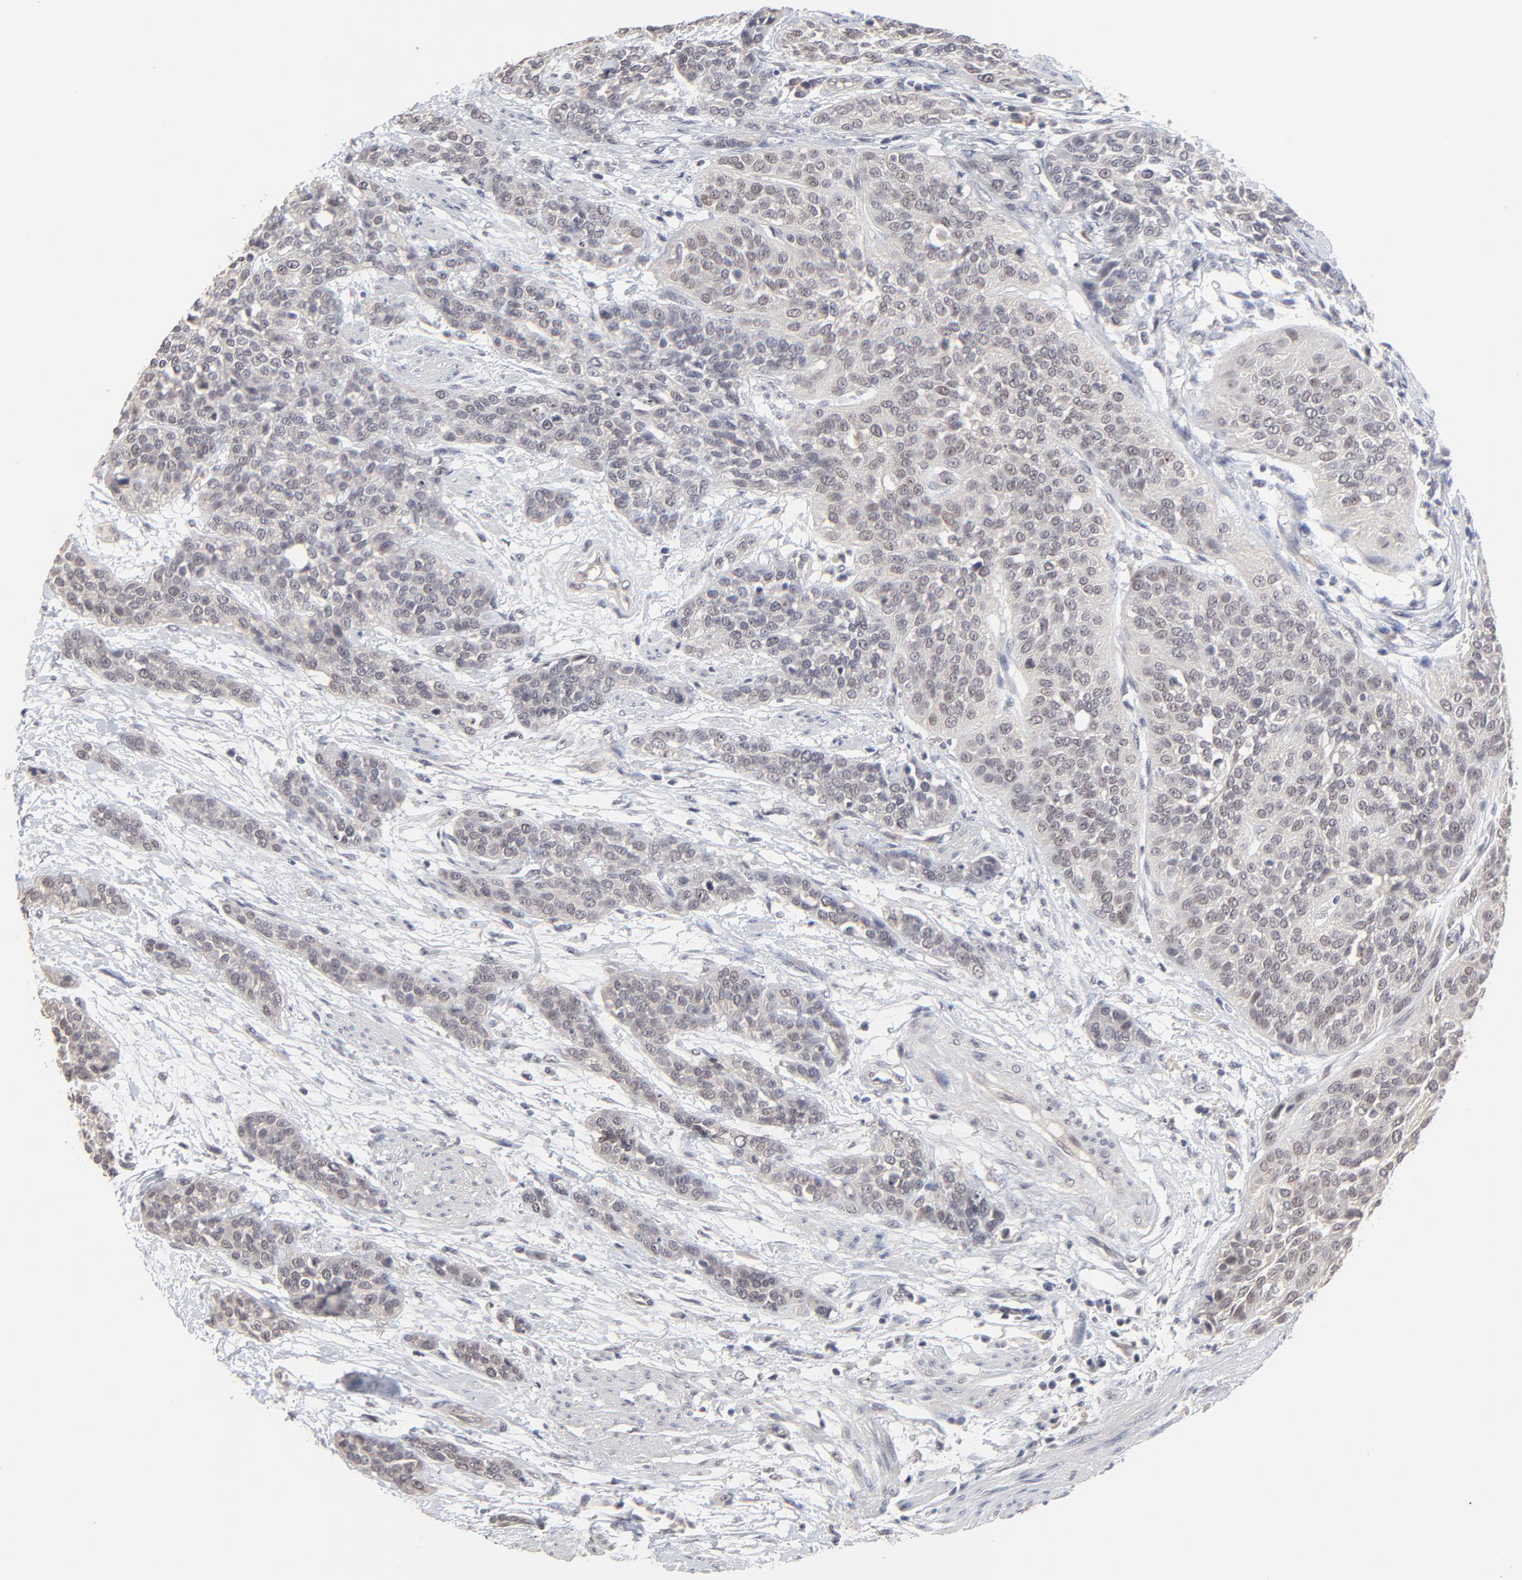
{"staining": {"intensity": "negative", "quantity": "none", "location": "none"}, "tissue": "urothelial cancer", "cell_type": "Tumor cells", "image_type": "cancer", "snomed": [{"axis": "morphology", "description": "Urothelial carcinoma, High grade"}, {"axis": "topography", "description": "Urinary bladder"}], "caption": "Immunohistochemistry (IHC) micrograph of urothelial cancer stained for a protein (brown), which shows no staining in tumor cells. (Immunohistochemistry, brightfield microscopy, high magnification).", "gene": "FAM199X", "patient": {"sex": "male", "age": 56}}